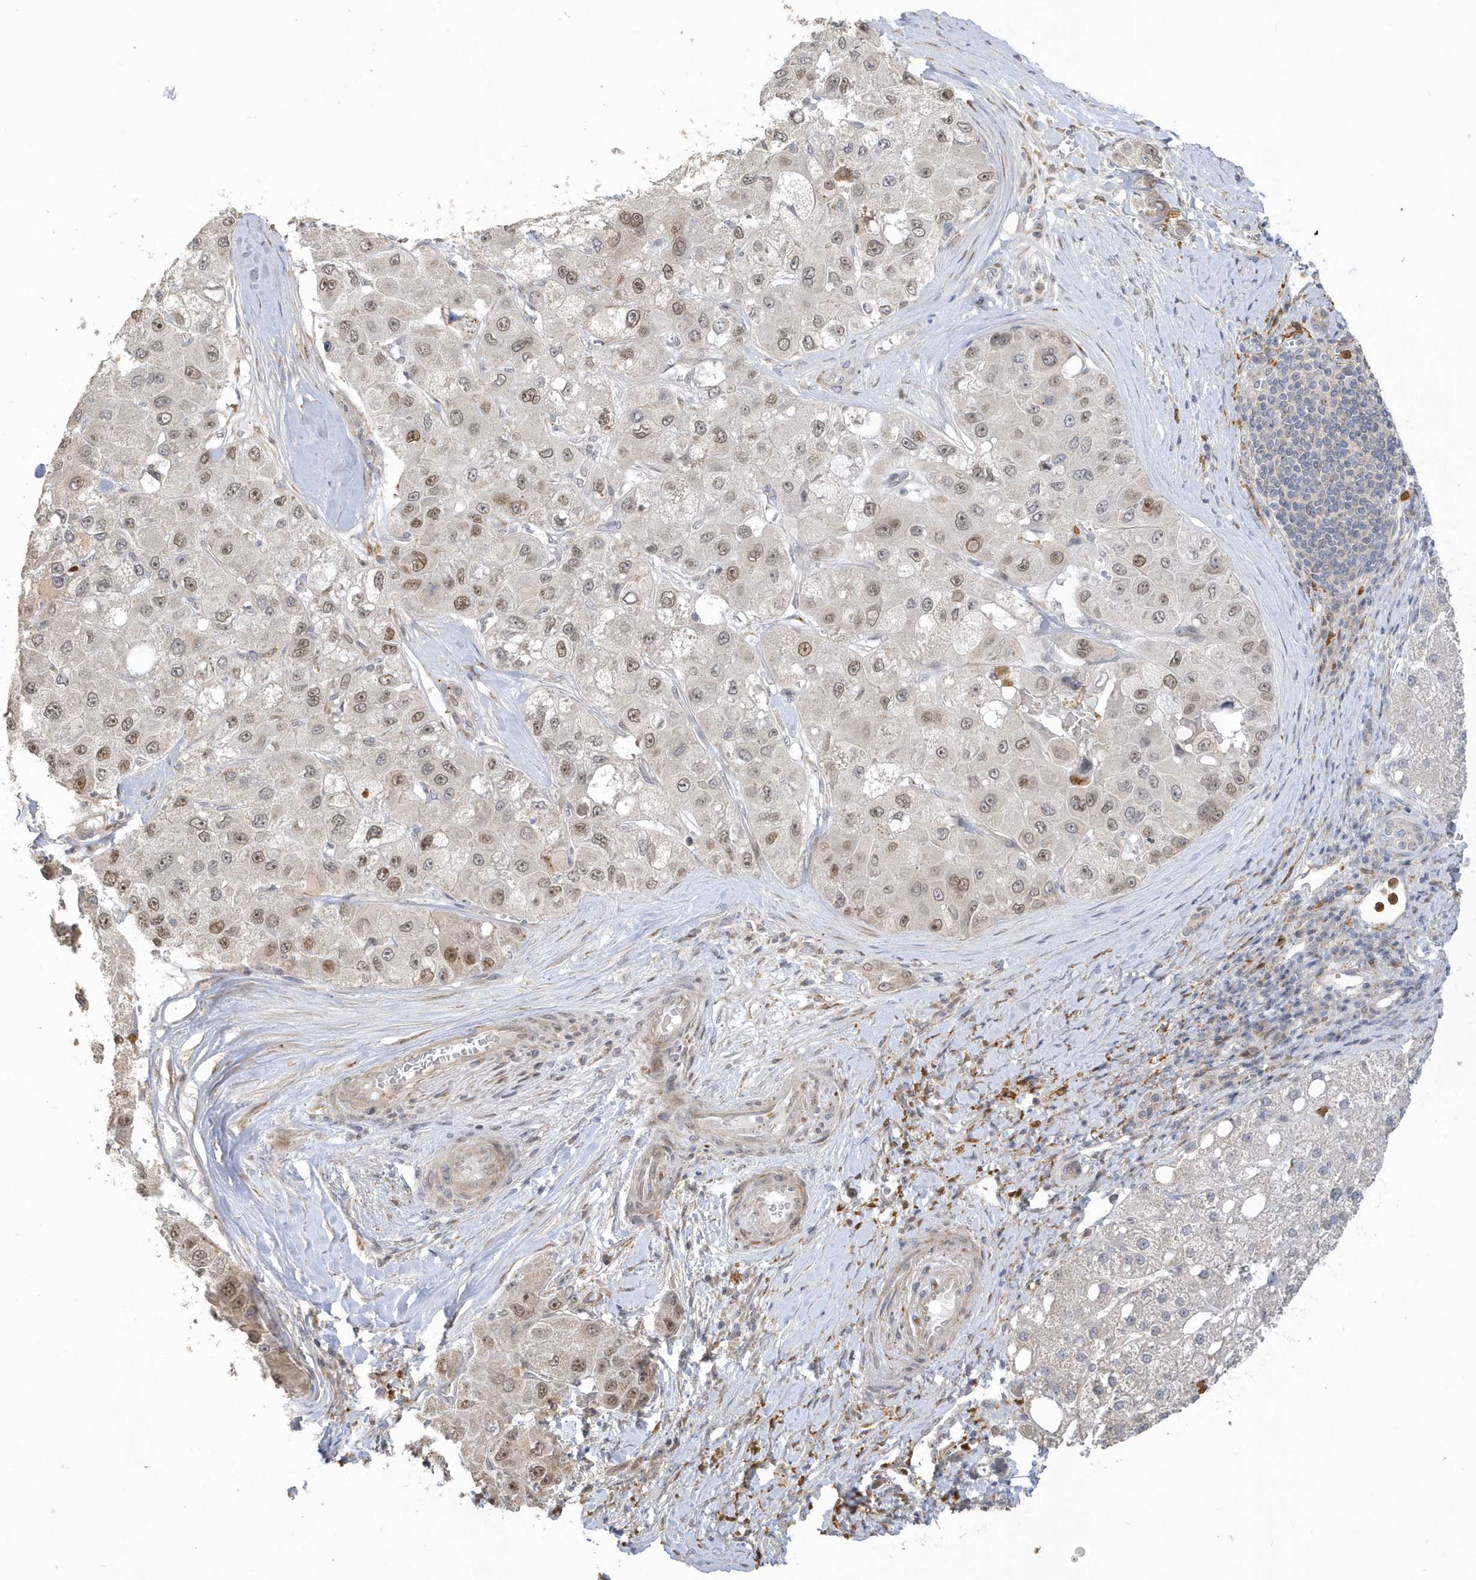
{"staining": {"intensity": "moderate", "quantity": "25%-75%", "location": "nuclear"}, "tissue": "liver cancer", "cell_type": "Tumor cells", "image_type": "cancer", "snomed": [{"axis": "morphology", "description": "Carcinoma, Hepatocellular, NOS"}, {"axis": "topography", "description": "Liver"}], "caption": "Approximately 25%-75% of tumor cells in hepatocellular carcinoma (liver) display moderate nuclear protein expression as visualized by brown immunohistochemical staining.", "gene": "NAF1", "patient": {"sex": "male", "age": 80}}